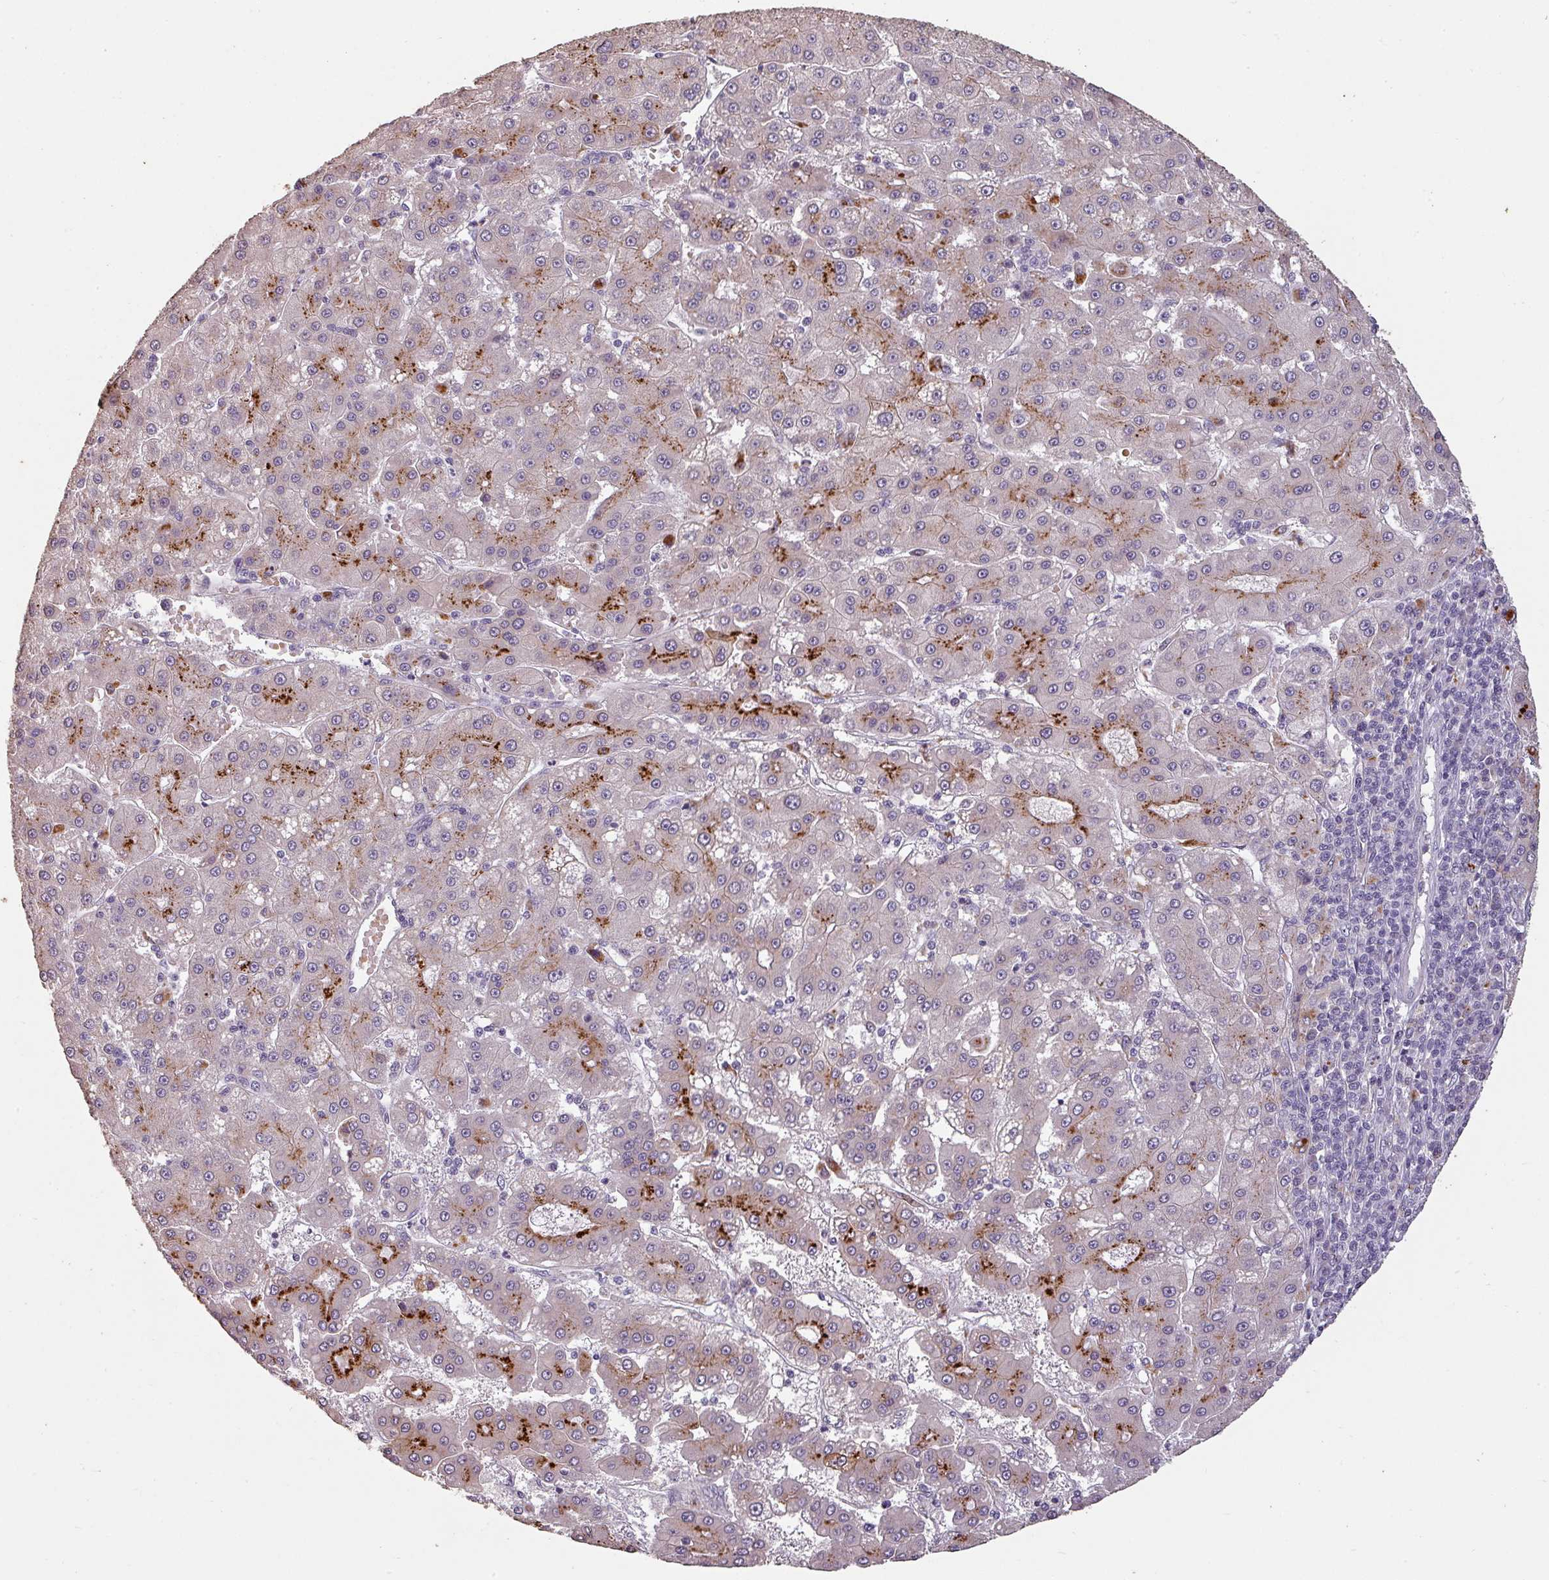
{"staining": {"intensity": "strong", "quantity": "25%-75%", "location": "cytoplasmic/membranous"}, "tissue": "liver cancer", "cell_type": "Tumor cells", "image_type": "cancer", "snomed": [{"axis": "morphology", "description": "Carcinoma, Hepatocellular, NOS"}, {"axis": "topography", "description": "Liver"}], "caption": "Tumor cells exhibit high levels of strong cytoplasmic/membranous staining in about 25%-75% of cells in liver cancer.", "gene": "LYPLA1", "patient": {"sex": "male", "age": 76}}